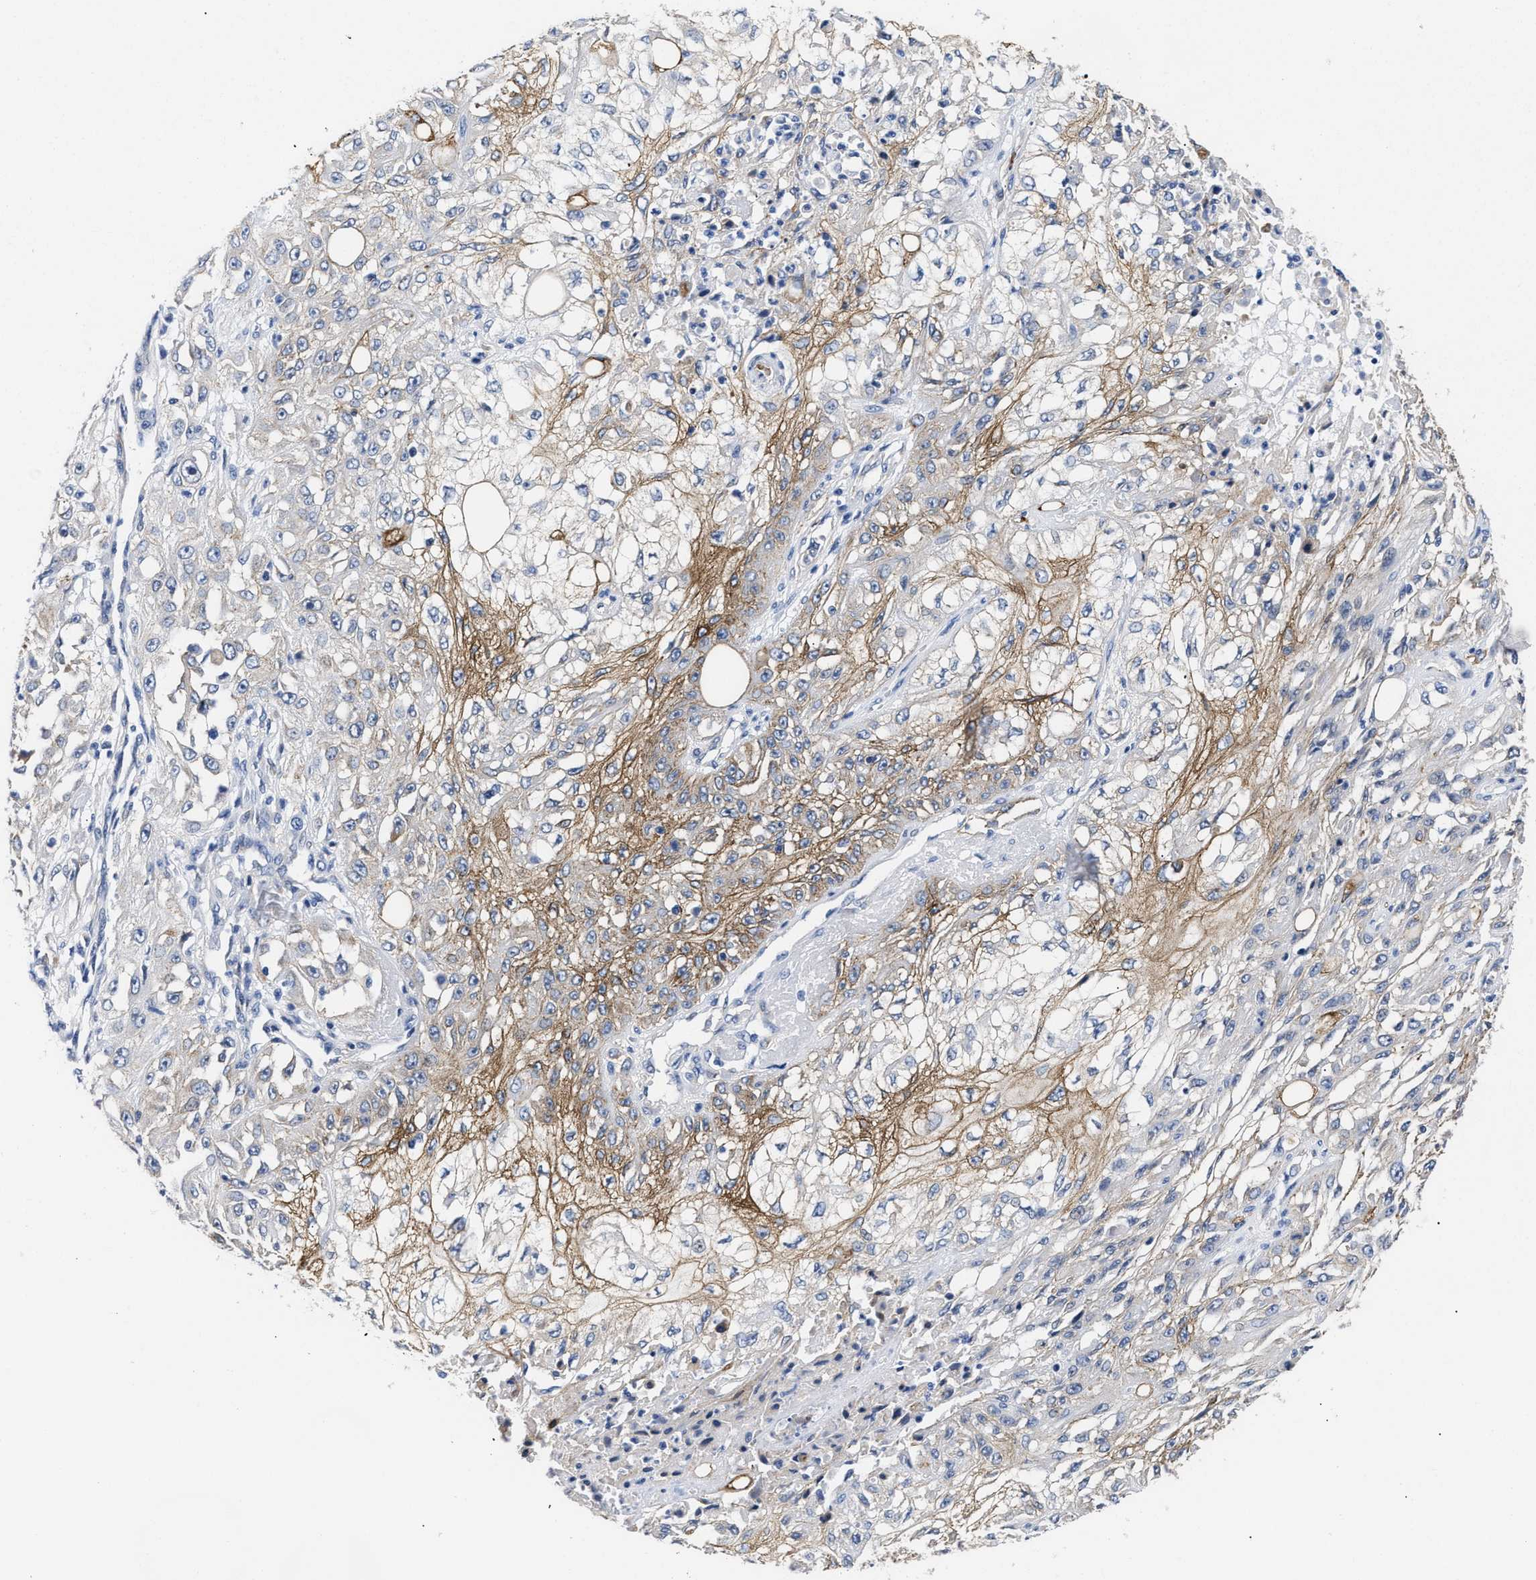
{"staining": {"intensity": "moderate", "quantity": ">75%", "location": "cytoplasmic/membranous"}, "tissue": "skin cancer", "cell_type": "Tumor cells", "image_type": "cancer", "snomed": [{"axis": "morphology", "description": "Squamous cell carcinoma, NOS"}, {"axis": "morphology", "description": "Squamous cell carcinoma, metastatic, NOS"}, {"axis": "topography", "description": "Skin"}, {"axis": "topography", "description": "Lymph node"}], "caption": "Tumor cells exhibit medium levels of moderate cytoplasmic/membranous staining in about >75% of cells in human skin cancer (squamous cell carcinoma). The staining is performed using DAB brown chromogen to label protein expression. The nuclei are counter-stained blue using hematoxylin.", "gene": "TRIM29", "patient": {"sex": "male", "age": 75}}